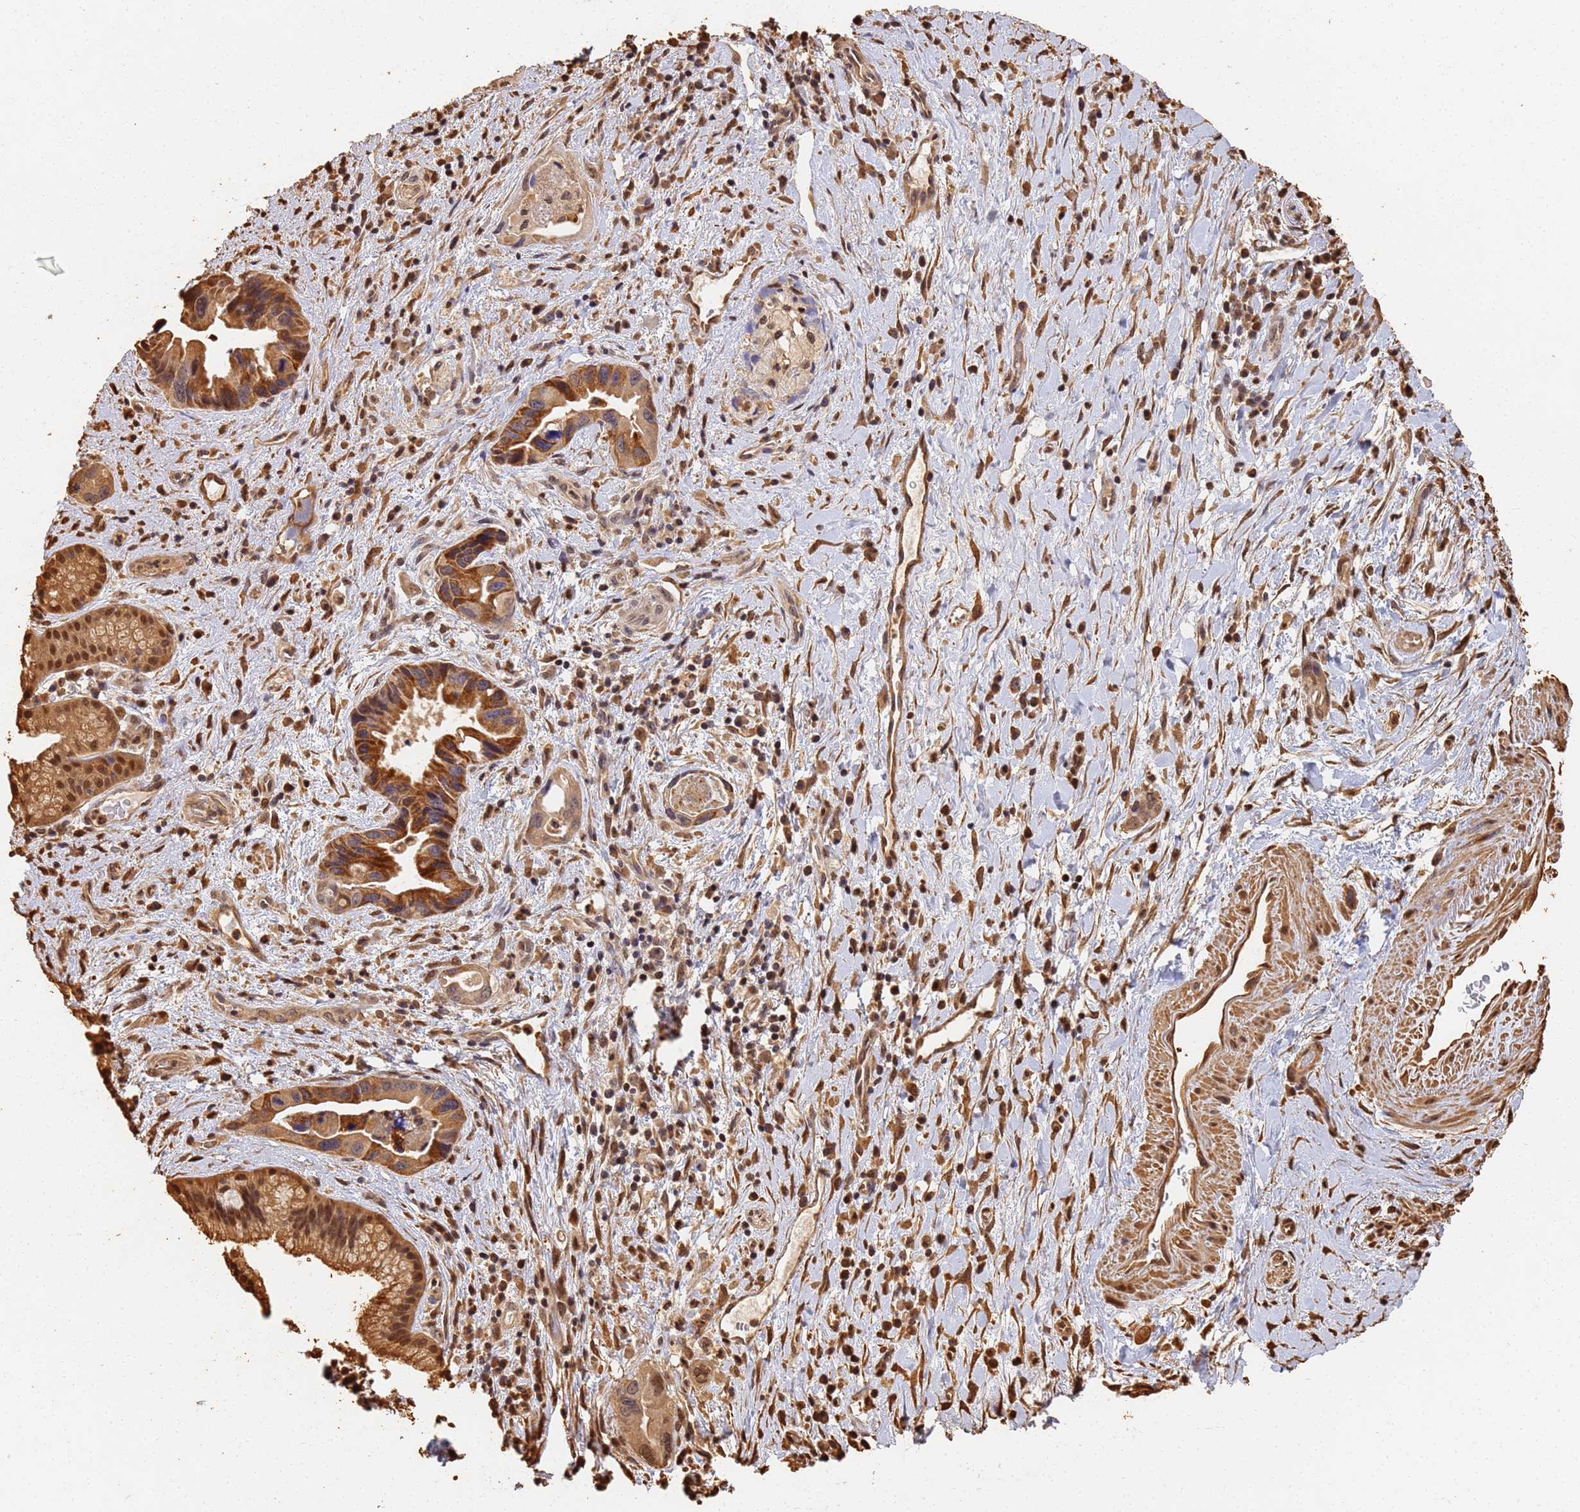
{"staining": {"intensity": "strong", "quantity": ">75%", "location": "cytoplasmic/membranous,nuclear"}, "tissue": "pancreatic cancer", "cell_type": "Tumor cells", "image_type": "cancer", "snomed": [{"axis": "morphology", "description": "Adenocarcinoma, NOS"}, {"axis": "topography", "description": "Pancreas"}], "caption": "DAB immunohistochemical staining of human adenocarcinoma (pancreatic) shows strong cytoplasmic/membranous and nuclear protein expression in about >75% of tumor cells.", "gene": "JAK2", "patient": {"sex": "female", "age": 77}}